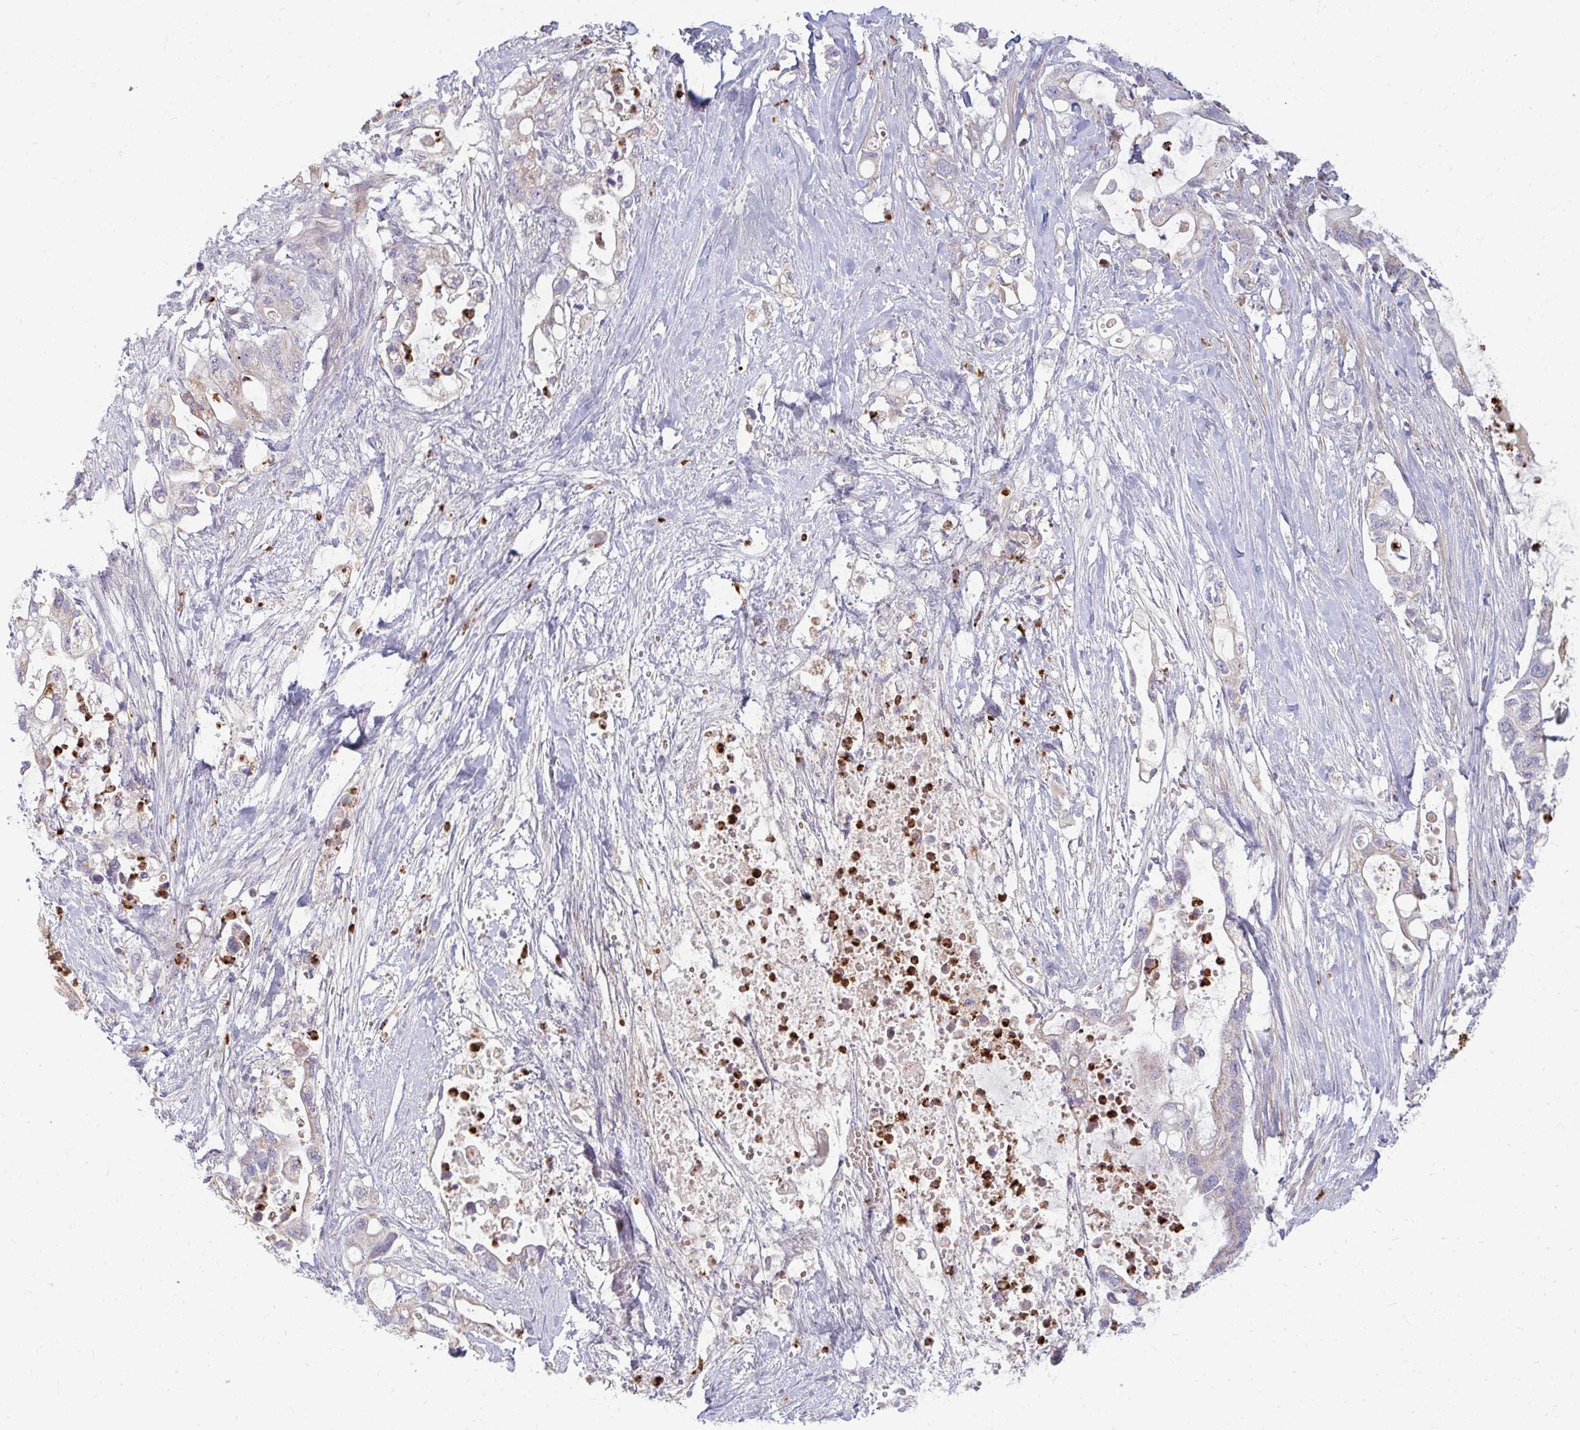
{"staining": {"intensity": "negative", "quantity": "none", "location": "none"}, "tissue": "pancreatic cancer", "cell_type": "Tumor cells", "image_type": "cancer", "snomed": [{"axis": "morphology", "description": "Adenocarcinoma, NOS"}, {"axis": "topography", "description": "Pancreas"}], "caption": "High magnification brightfield microscopy of pancreatic cancer (adenocarcinoma) stained with DAB (brown) and counterstained with hematoxylin (blue): tumor cells show no significant expression. Brightfield microscopy of IHC stained with DAB (3,3'-diaminobenzidine) (brown) and hematoxylin (blue), captured at high magnification.", "gene": "RAB33A", "patient": {"sex": "female", "age": 72}}